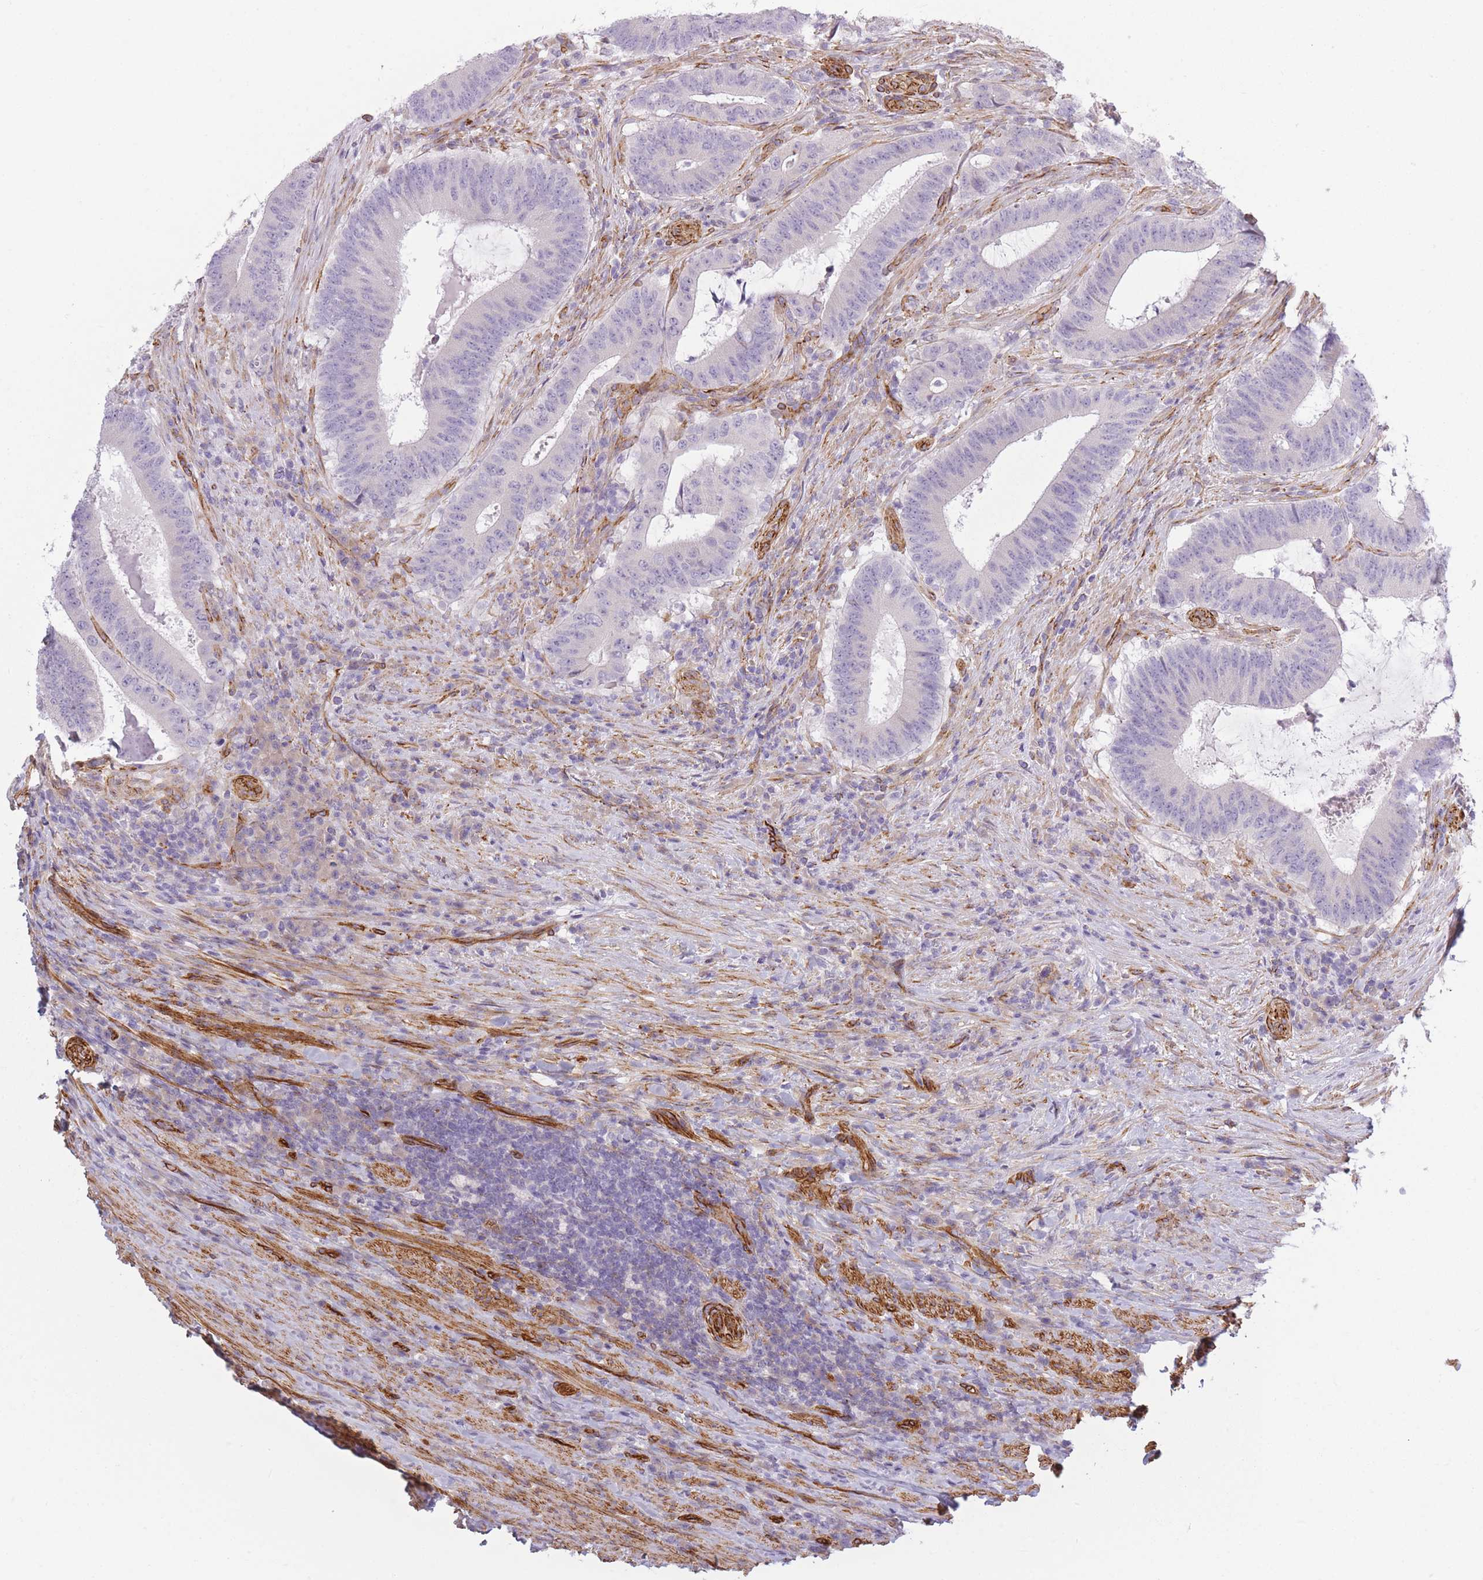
{"staining": {"intensity": "negative", "quantity": "none", "location": "none"}, "tissue": "colorectal cancer", "cell_type": "Tumor cells", "image_type": "cancer", "snomed": [{"axis": "morphology", "description": "Adenocarcinoma, NOS"}, {"axis": "topography", "description": "Colon"}], "caption": "High magnification brightfield microscopy of colorectal adenocarcinoma stained with DAB (brown) and counterstained with hematoxylin (blue): tumor cells show no significant positivity.", "gene": "OR6B3", "patient": {"sex": "female", "age": 43}}